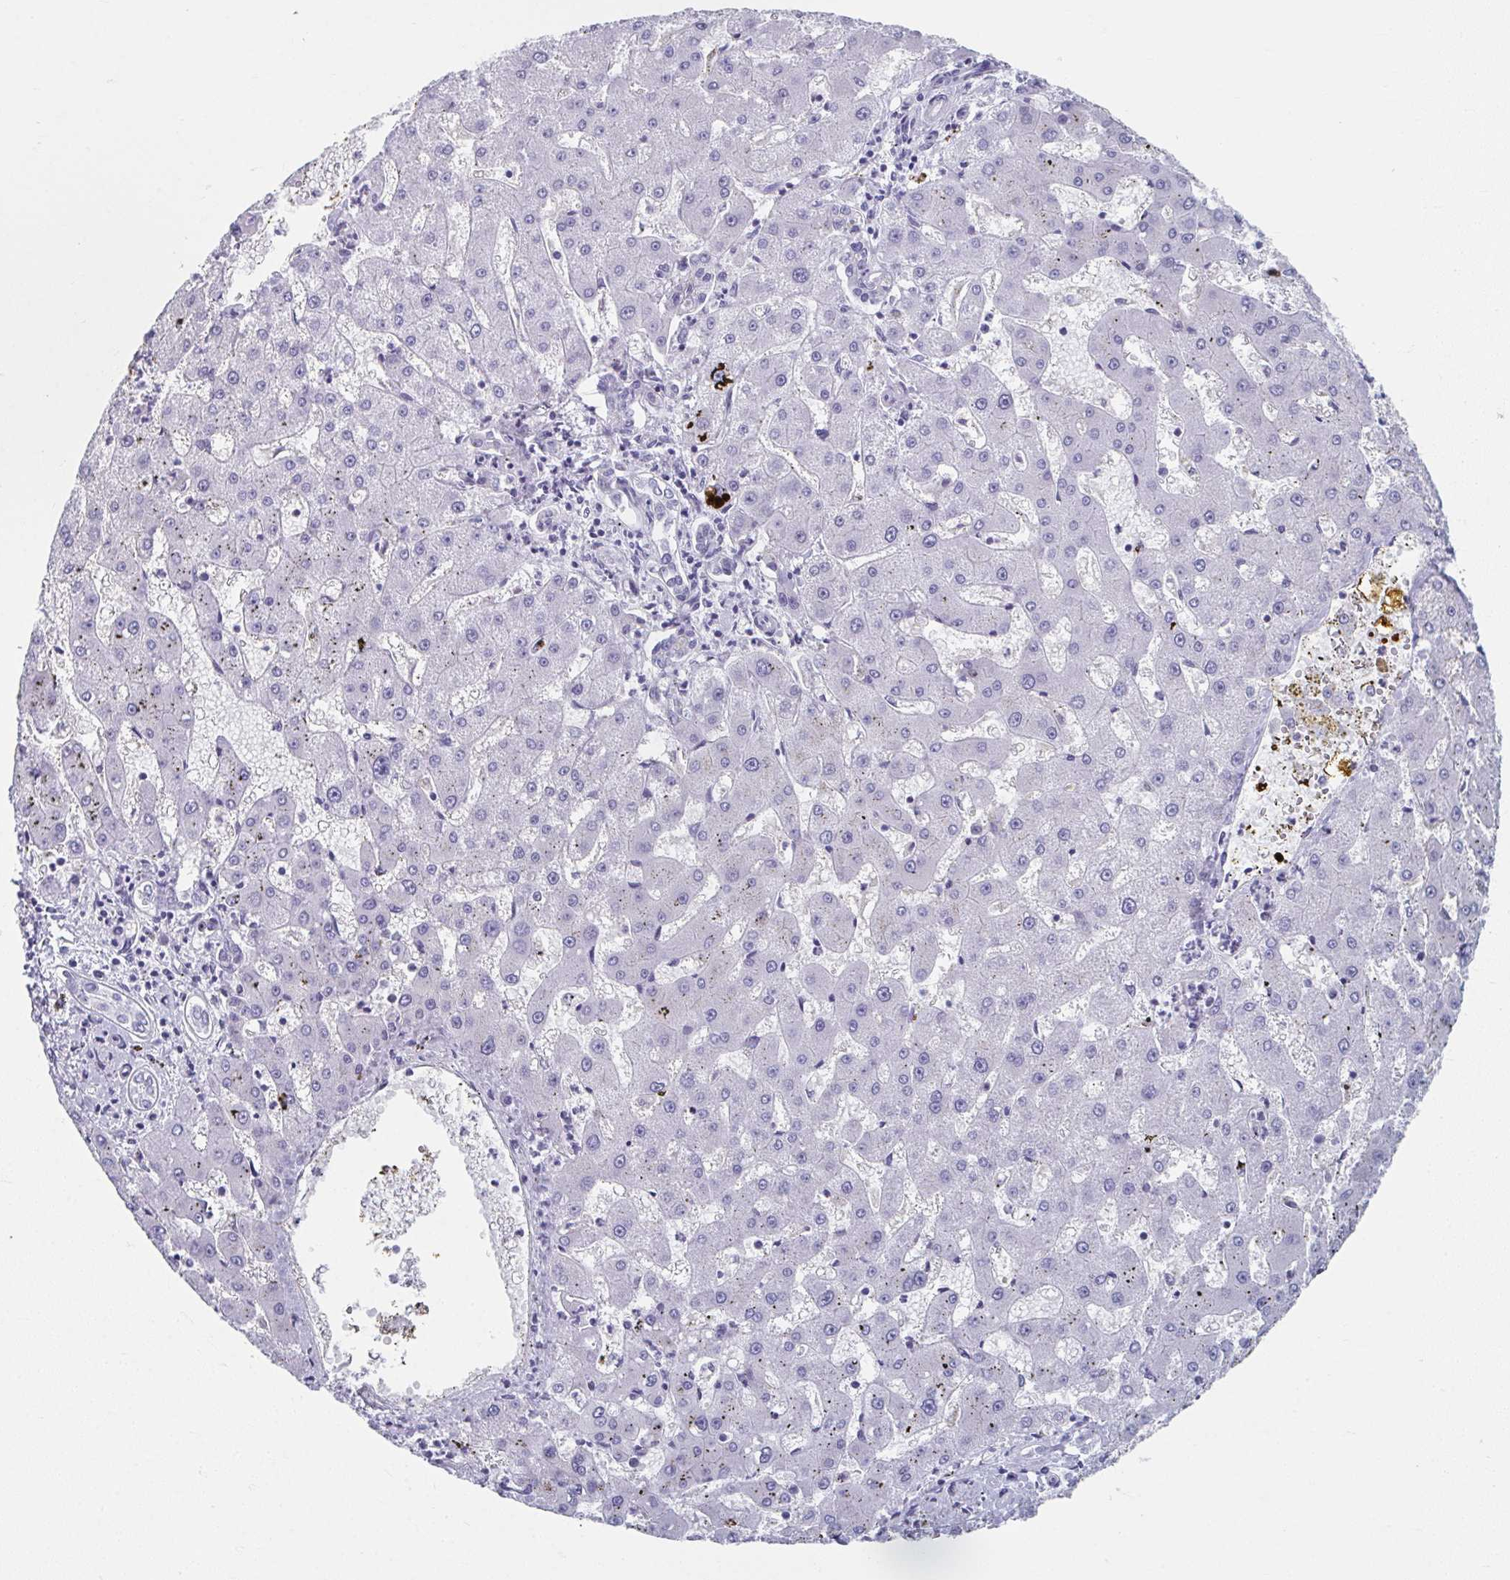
{"staining": {"intensity": "negative", "quantity": "none", "location": "none"}, "tissue": "liver cancer", "cell_type": "Tumor cells", "image_type": "cancer", "snomed": [{"axis": "morphology", "description": "Carcinoma, Hepatocellular, NOS"}, {"axis": "topography", "description": "Liver"}], "caption": "Image shows no significant protein positivity in tumor cells of liver cancer (hepatocellular carcinoma).", "gene": "GHRL", "patient": {"sex": "male", "age": 67}}